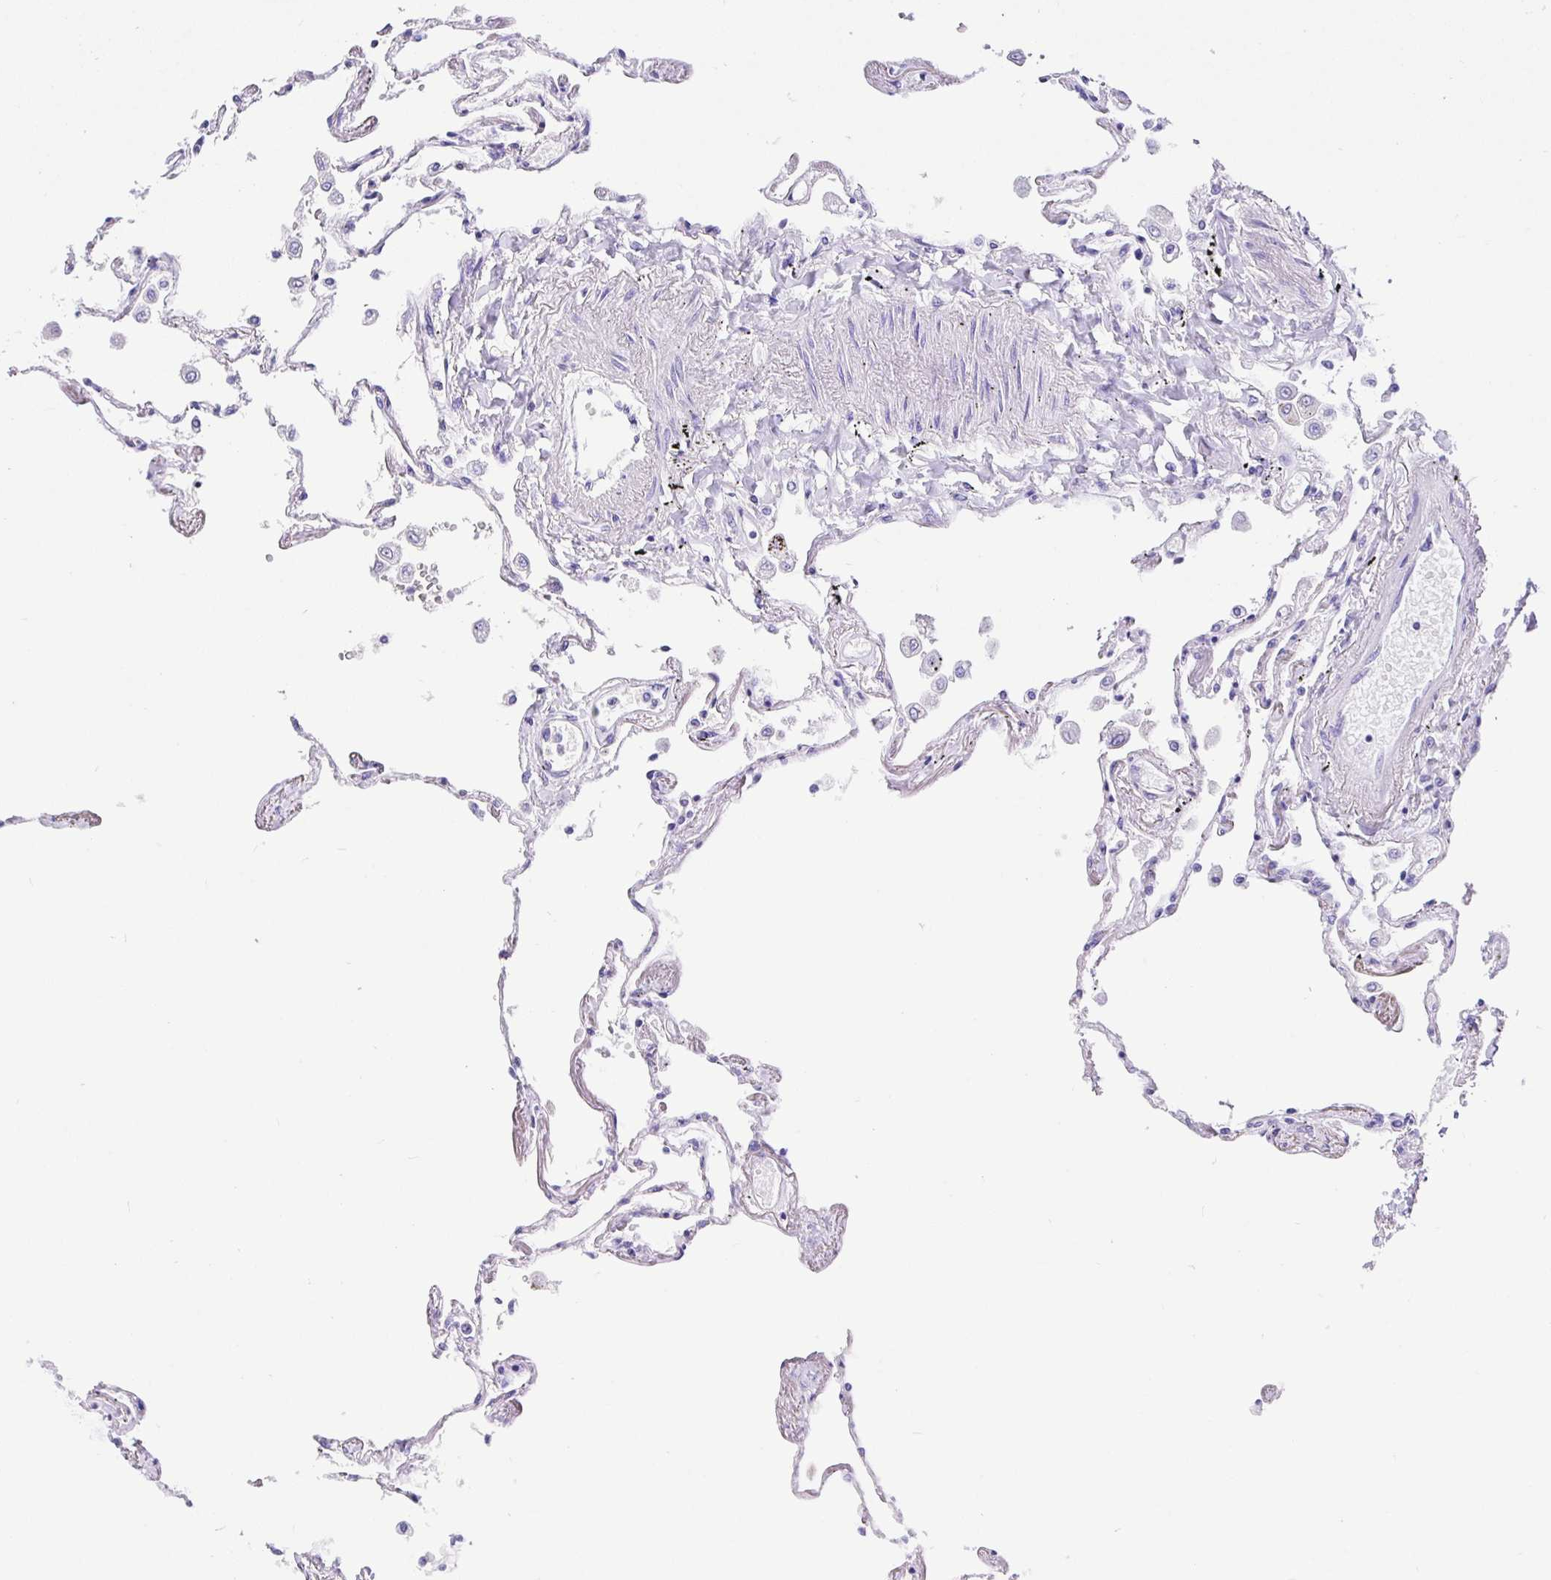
{"staining": {"intensity": "negative", "quantity": "none", "location": "none"}, "tissue": "lung", "cell_type": "Alveolar cells", "image_type": "normal", "snomed": [{"axis": "morphology", "description": "Normal tissue, NOS"}, {"axis": "morphology", "description": "Adenocarcinoma, NOS"}, {"axis": "topography", "description": "Cartilage tissue"}, {"axis": "topography", "description": "Lung"}], "caption": "The micrograph shows no staining of alveolar cells in benign lung. Brightfield microscopy of immunohistochemistry stained with DAB (3,3'-diaminobenzidine) (brown) and hematoxylin (blue), captured at high magnification.", "gene": "PRAMEF18", "patient": {"sex": "female", "age": 67}}